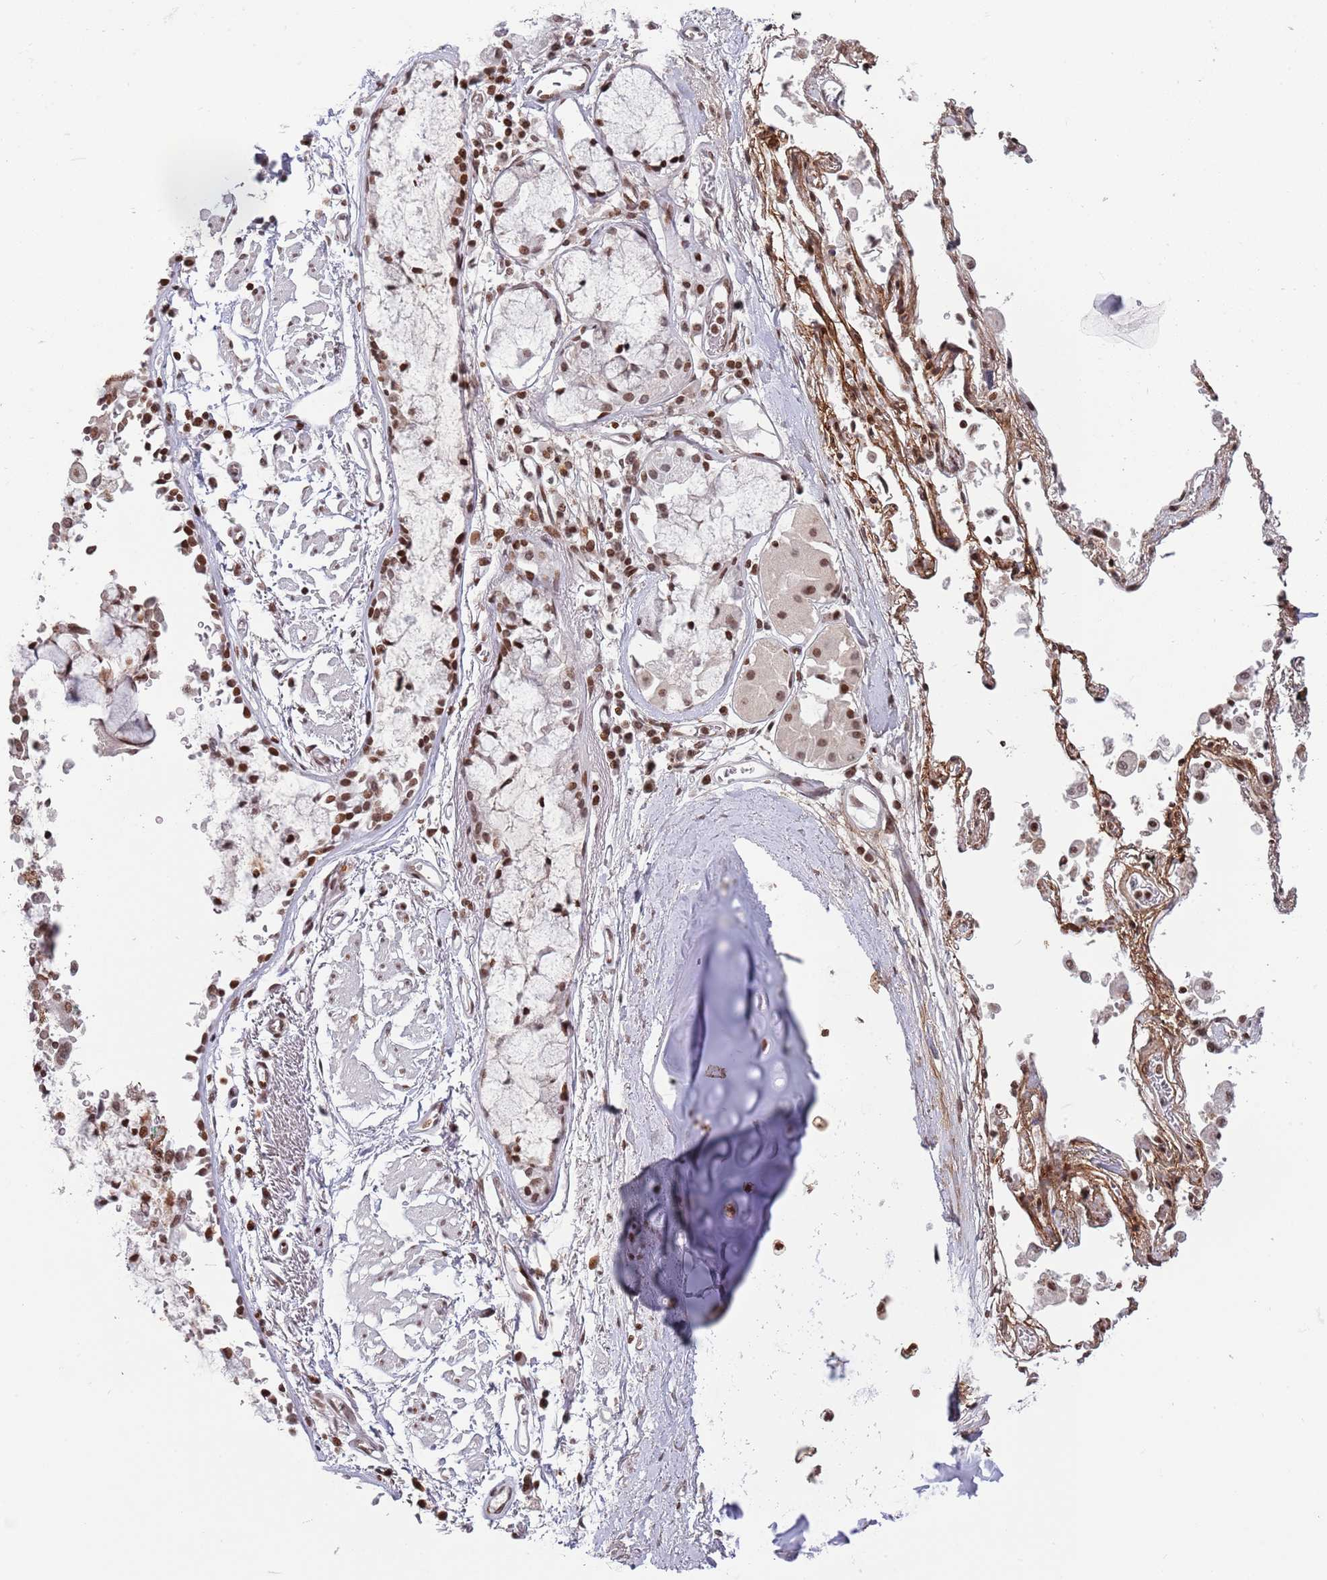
{"staining": {"intensity": "negative", "quantity": "none", "location": "none"}, "tissue": "adipose tissue", "cell_type": "Adipocytes", "image_type": "normal", "snomed": [{"axis": "morphology", "description": "Normal tissue, NOS"}, {"axis": "topography", "description": "Cartilage tissue"}], "caption": "An IHC photomicrograph of unremarkable adipose tissue is shown. There is no staining in adipocytes of adipose tissue.", "gene": "SH3RF3", "patient": {"sex": "male", "age": 73}}